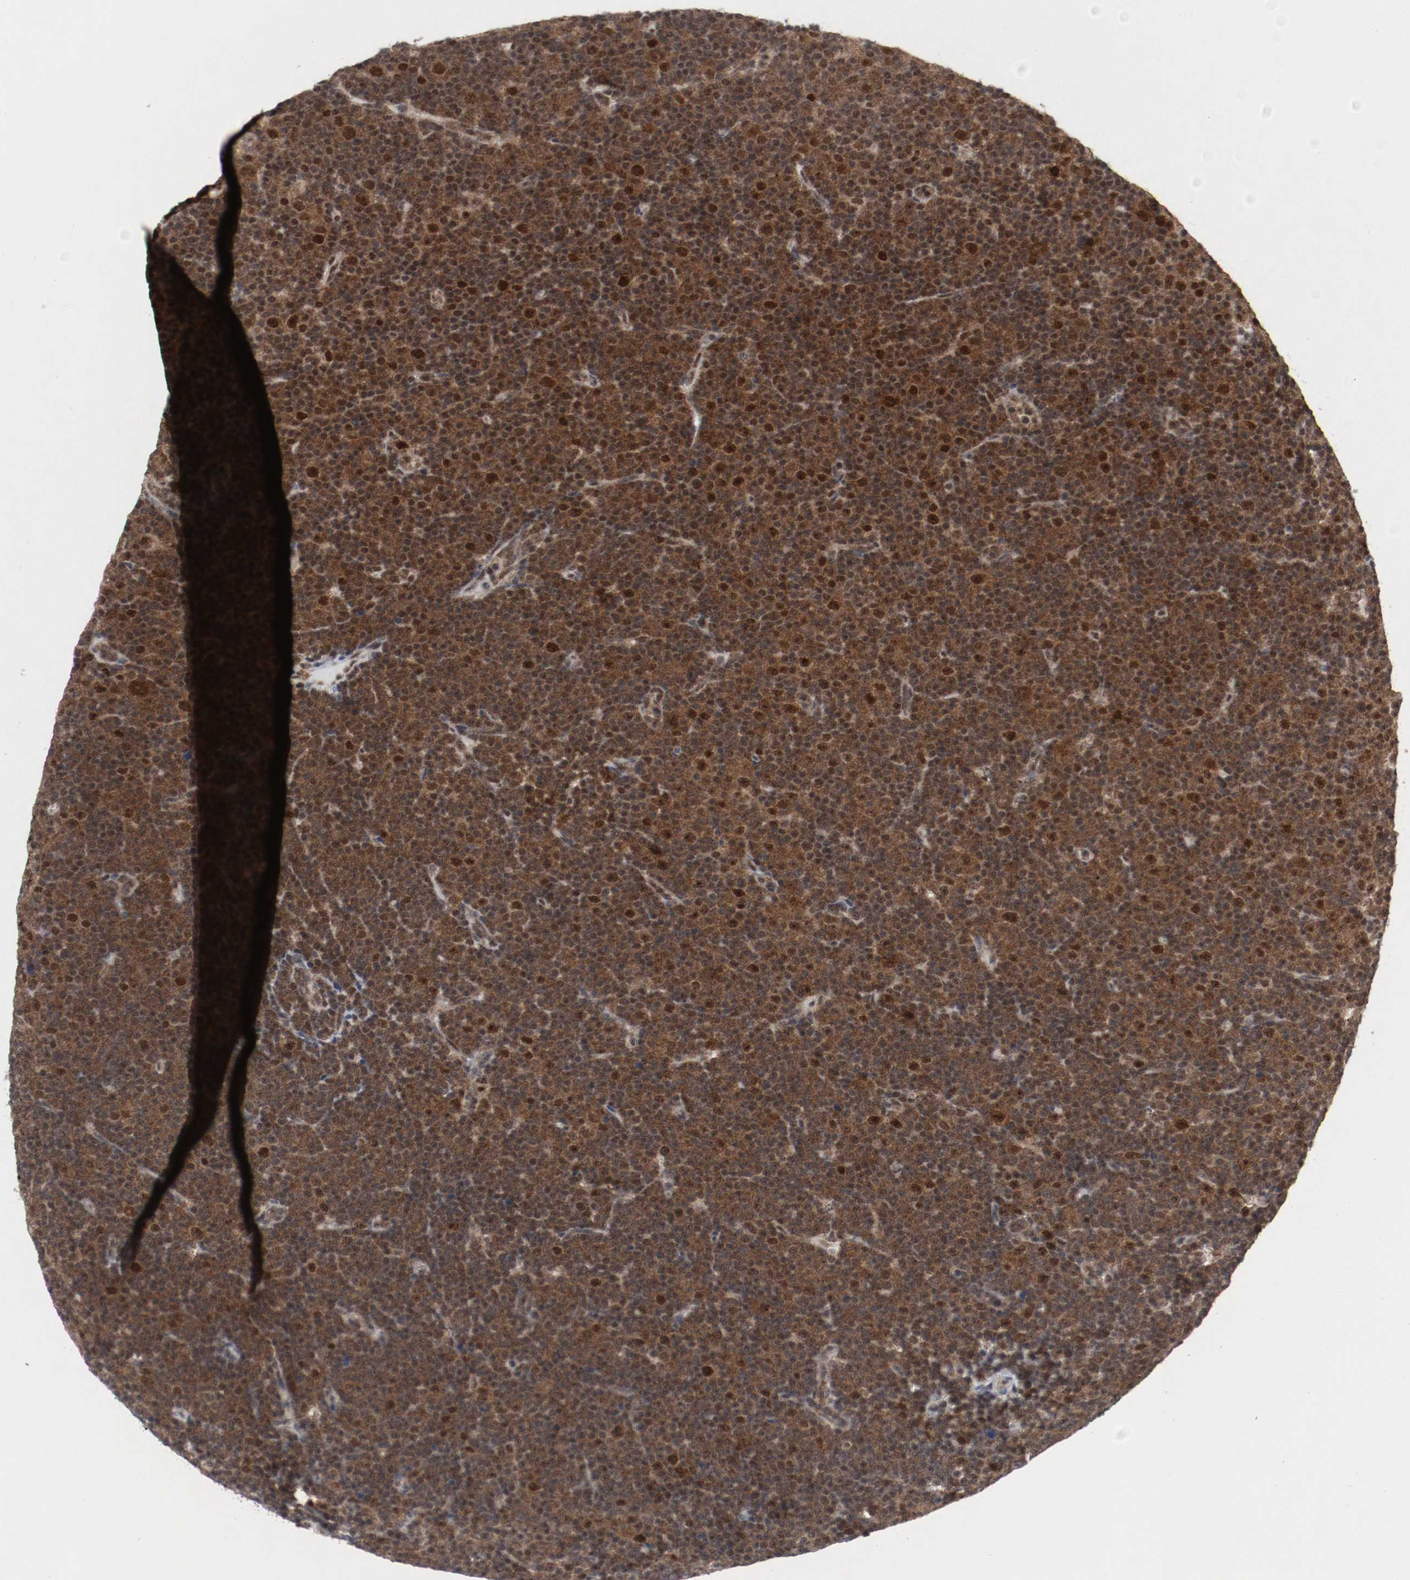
{"staining": {"intensity": "moderate", "quantity": ">75%", "location": "cytoplasmic/membranous,nuclear"}, "tissue": "lymphoma", "cell_type": "Tumor cells", "image_type": "cancer", "snomed": [{"axis": "morphology", "description": "Malignant lymphoma, non-Hodgkin's type, Low grade"}, {"axis": "topography", "description": "Lymph node"}], "caption": "Lymphoma was stained to show a protein in brown. There is medium levels of moderate cytoplasmic/membranous and nuclear staining in about >75% of tumor cells.", "gene": "CSNK2B", "patient": {"sex": "female", "age": 67}}